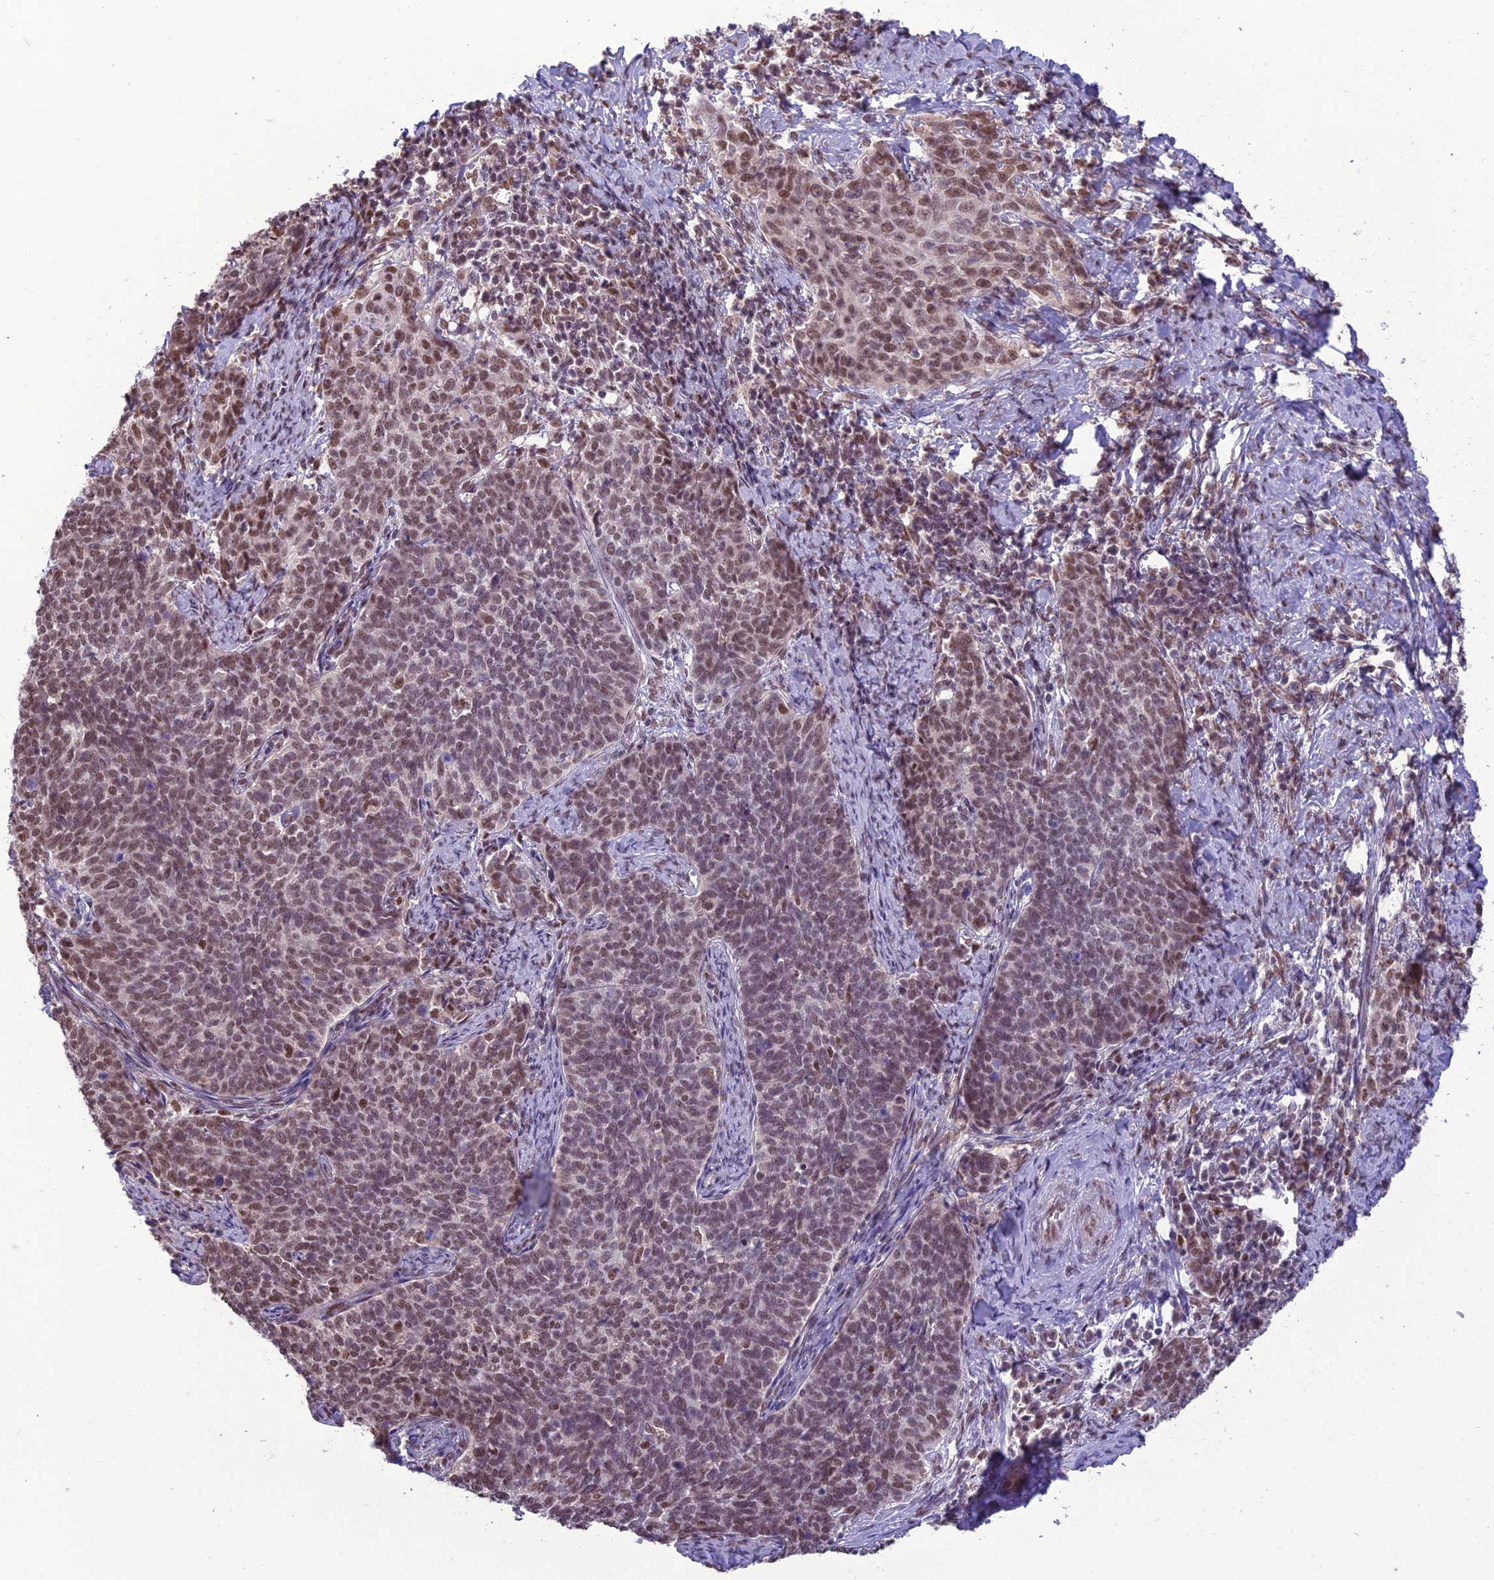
{"staining": {"intensity": "moderate", "quantity": ">75%", "location": "nuclear"}, "tissue": "cervical cancer", "cell_type": "Tumor cells", "image_type": "cancer", "snomed": [{"axis": "morphology", "description": "Squamous cell carcinoma, NOS"}, {"axis": "topography", "description": "Cervix"}], "caption": "Immunohistochemical staining of human cervical squamous cell carcinoma exhibits medium levels of moderate nuclear expression in about >75% of tumor cells.", "gene": "RANBP3", "patient": {"sex": "female", "age": 39}}